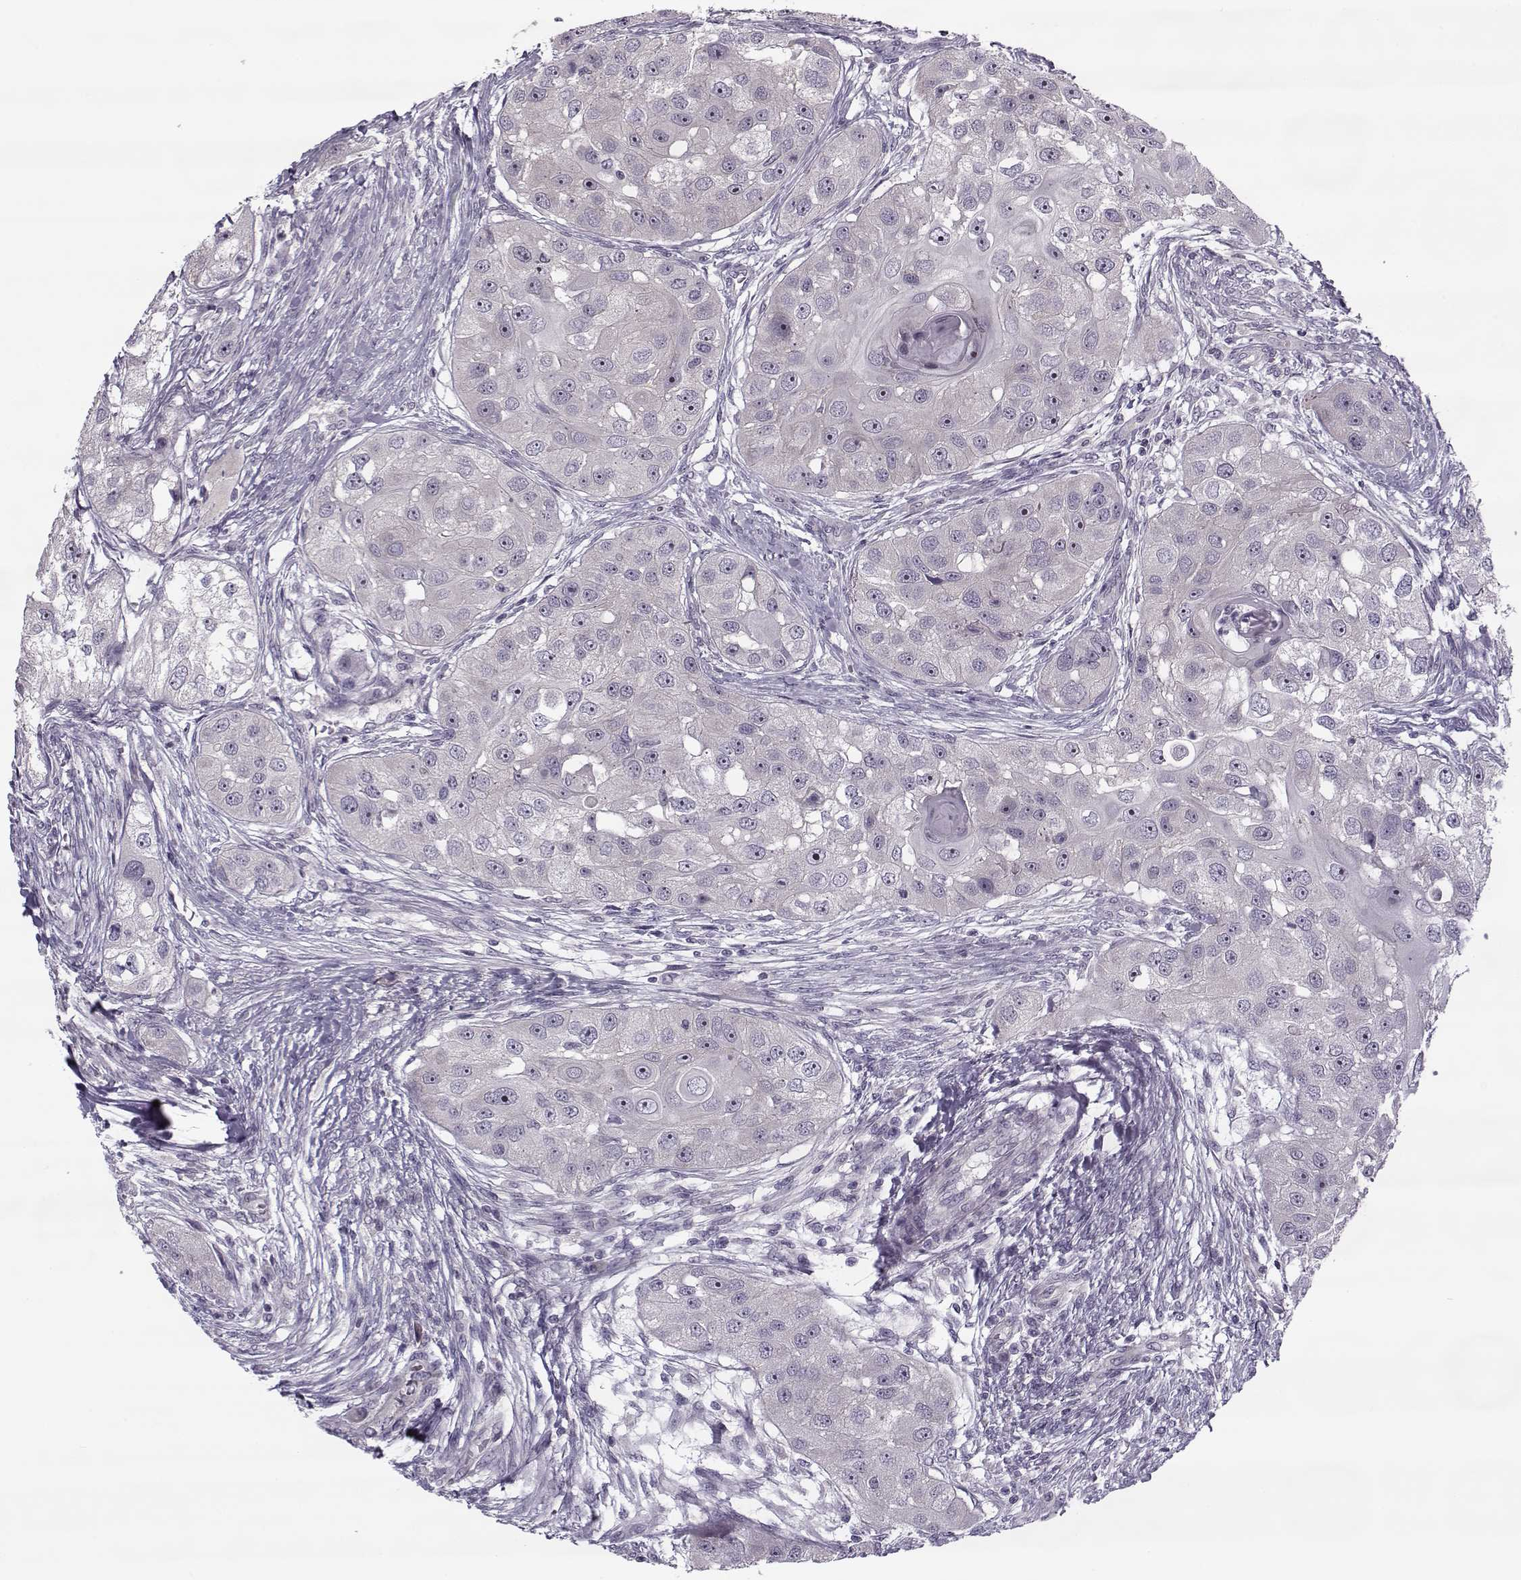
{"staining": {"intensity": "negative", "quantity": "none", "location": "none"}, "tissue": "head and neck cancer", "cell_type": "Tumor cells", "image_type": "cancer", "snomed": [{"axis": "morphology", "description": "Squamous cell carcinoma, NOS"}, {"axis": "topography", "description": "Head-Neck"}], "caption": "Head and neck cancer was stained to show a protein in brown. There is no significant positivity in tumor cells.", "gene": "PNMT", "patient": {"sex": "male", "age": 51}}